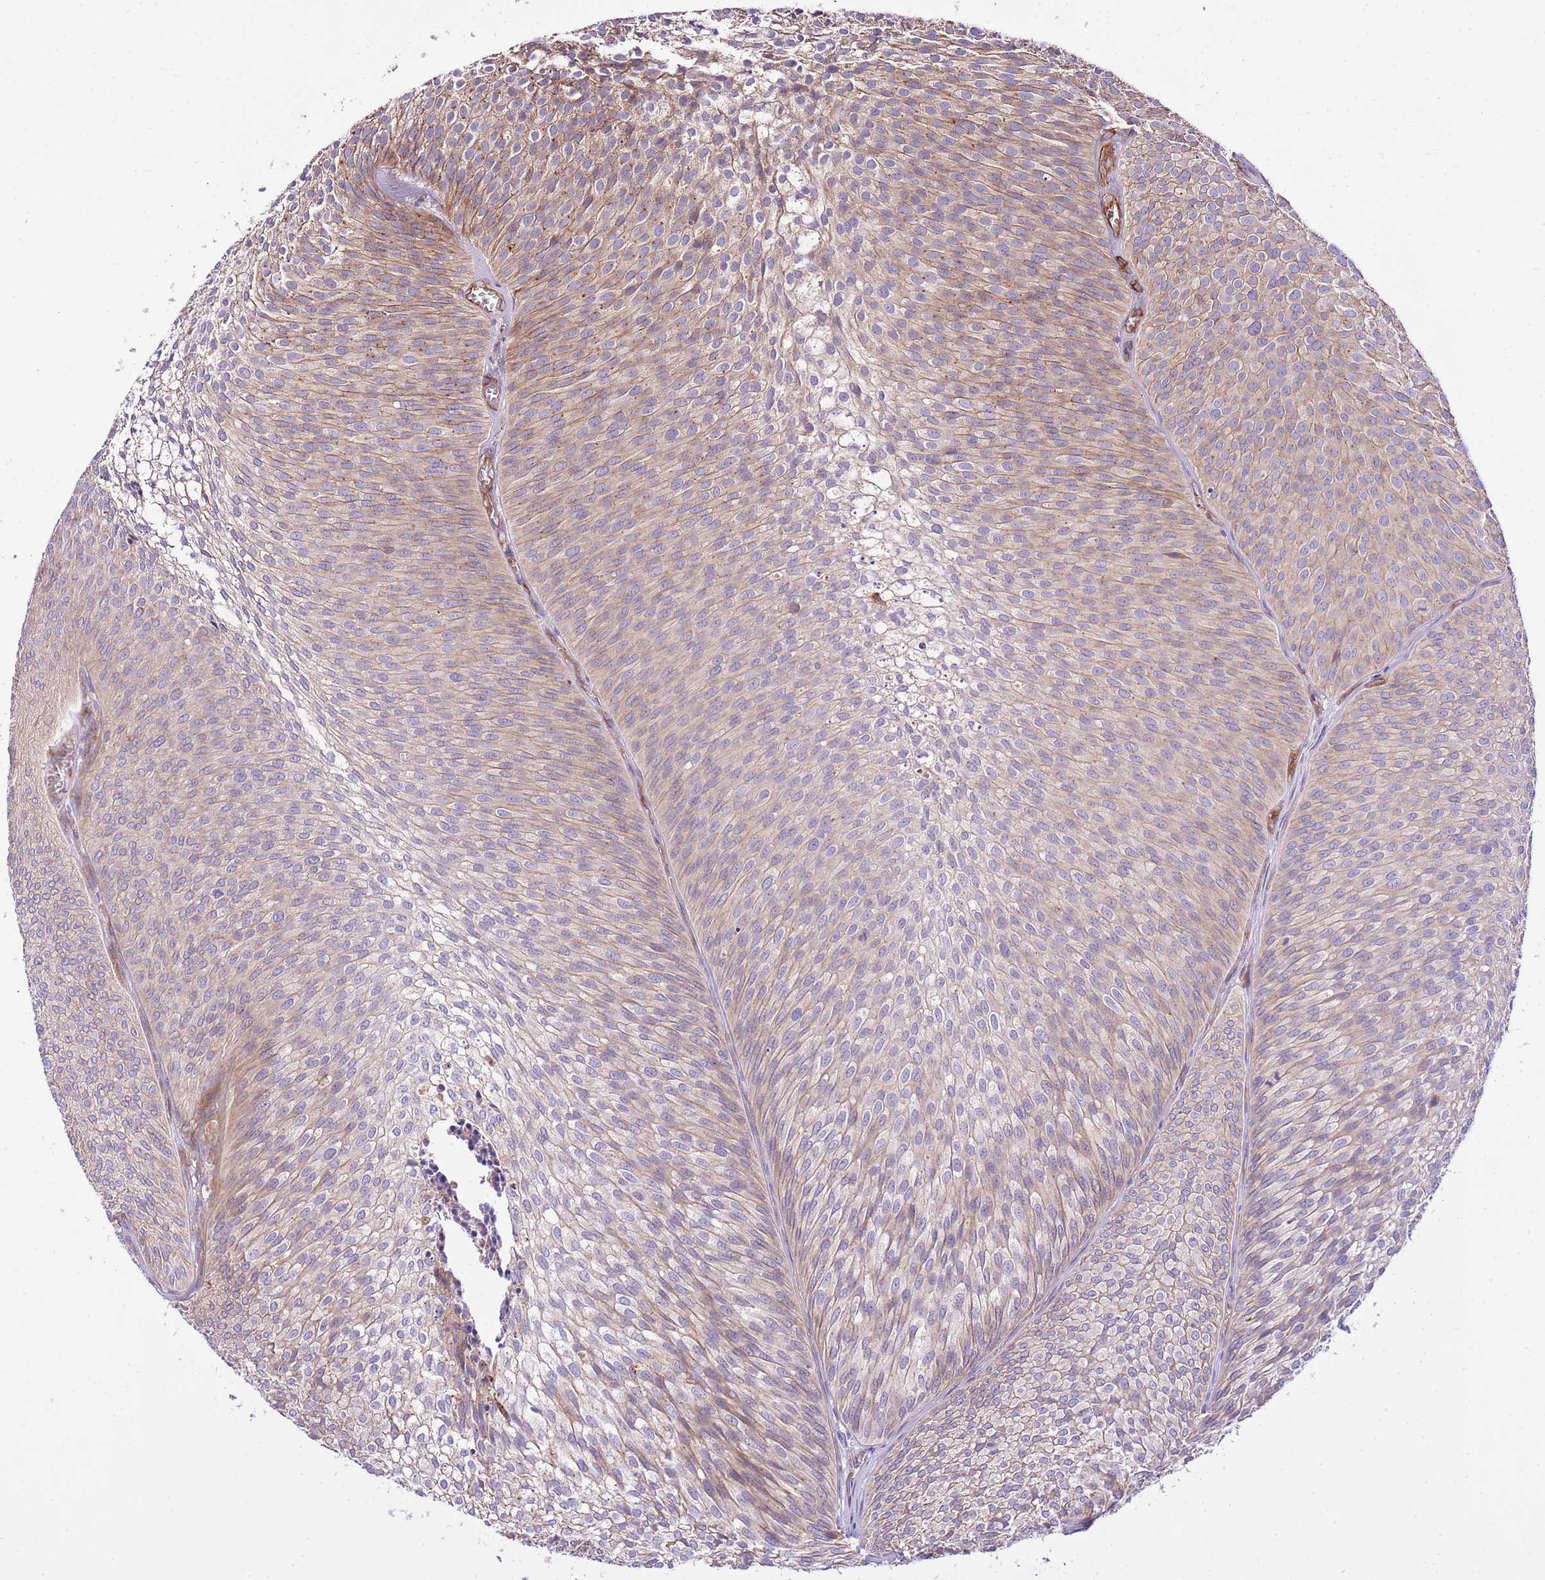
{"staining": {"intensity": "weak", "quantity": "25%-75%", "location": "cytoplasmic/membranous"}, "tissue": "urothelial cancer", "cell_type": "Tumor cells", "image_type": "cancer", "snomed": [{"axis": "morphology", "description": "Urothelial carcinoma, Low grade"}, {"axis": "topography", "description": "Urinary bladder"}], "caption": "Protein analysis of low-grade urothelial carcinoma tissue demonstrates weak cytoplasmic/membranous staining in approximately 25%-75% of tumor cells.", "gene": "DOCK6", "patient": {"sex": "male", "age": 91}}